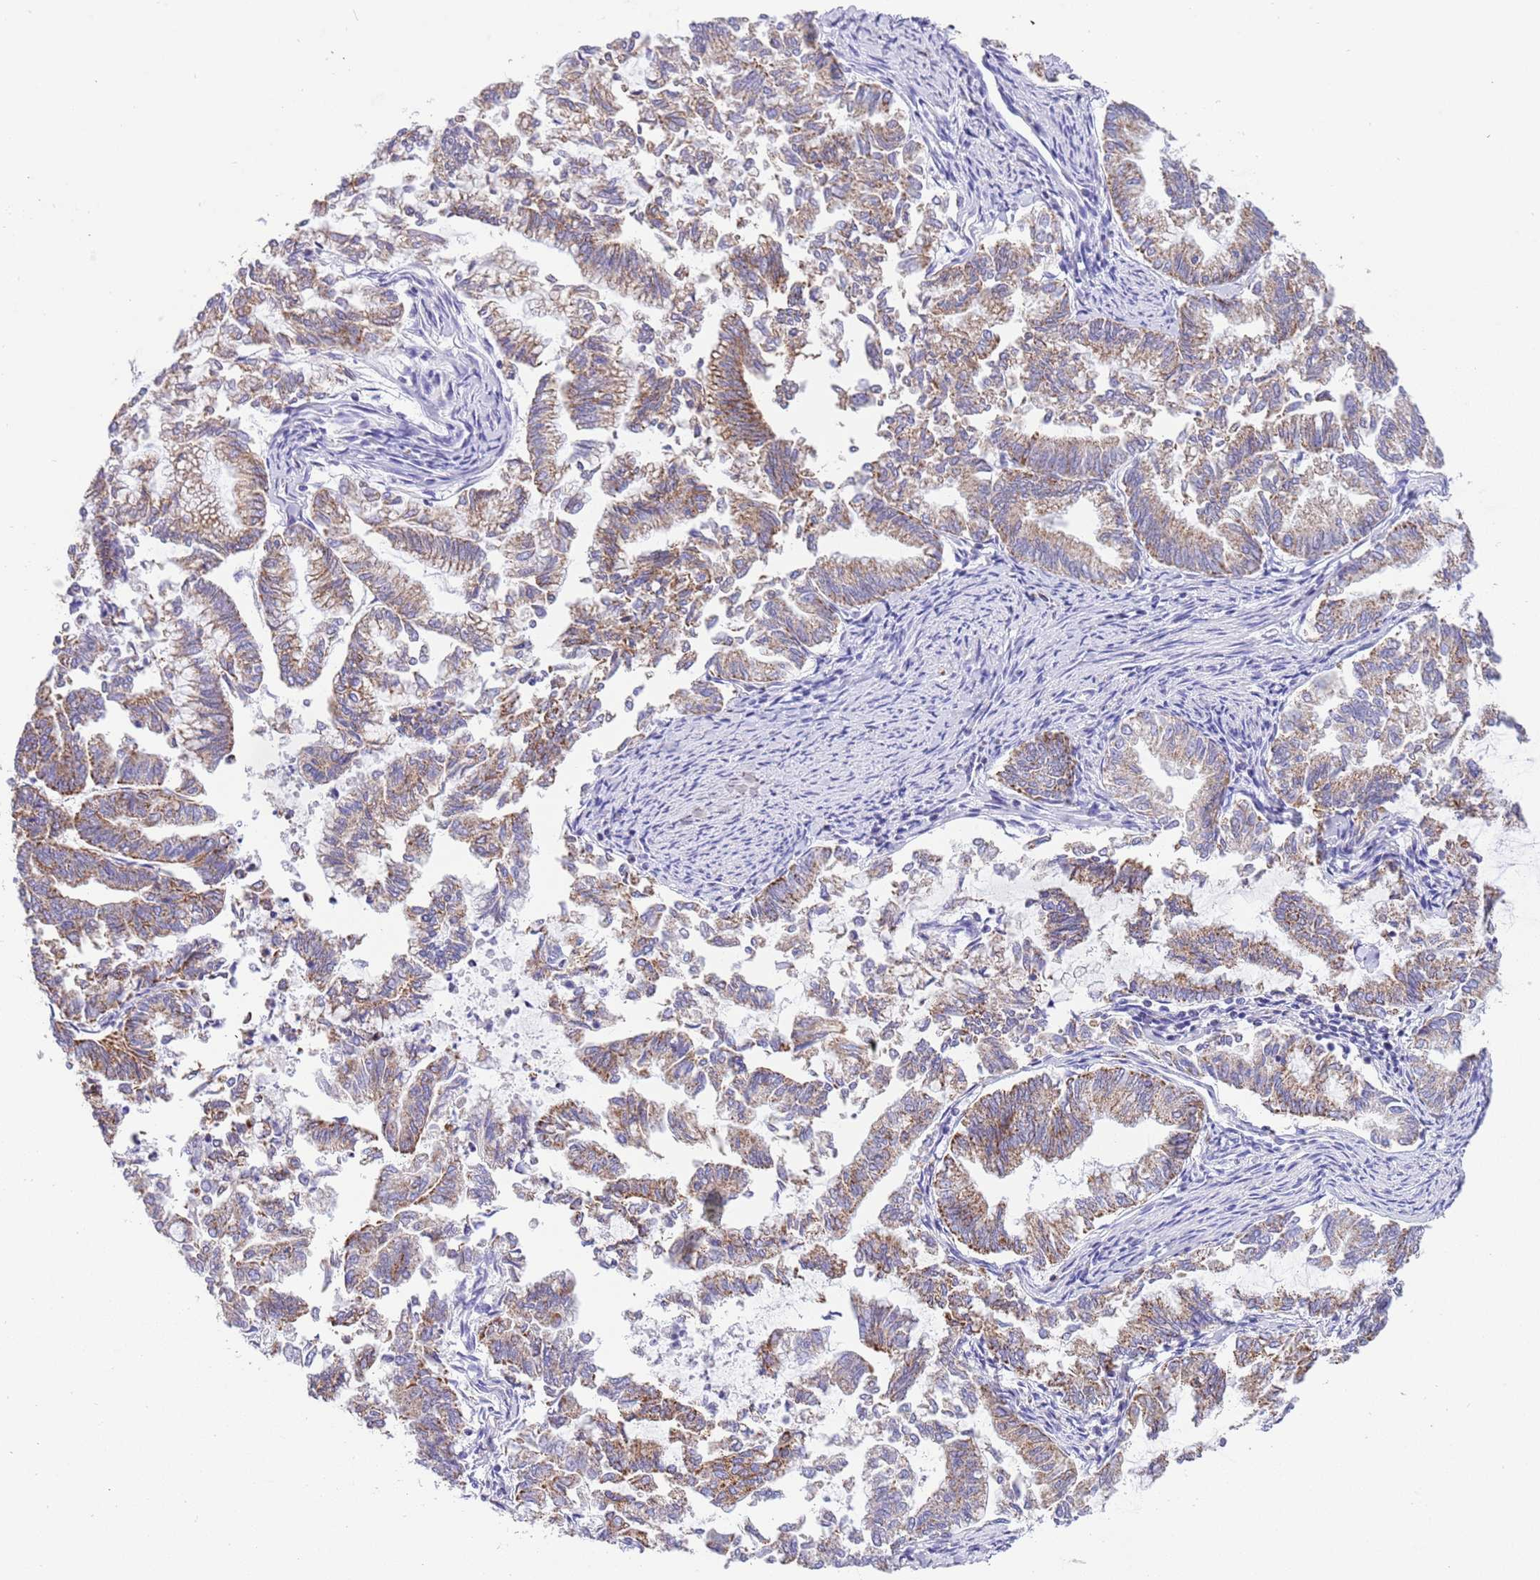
{"staining": {"intensity": "moderate", "quantity": ">75%", "location": "cytoplasmic/membranous"}, "tissue": "endometrial cancer", "cell_type": "Tumor cells", "image_type": "cancer", "snomed": [{"axis": "morphology", "description": "Adenocarcinoma, NOS"}, {"axis": "topography", "description": "Endometrium"}], "caption": "Endometrial cancer (adenocarcinoma) stained with immunohistochemistry (IHC) demonstrates moderate cytoplasmic/membranous staining in approximately >75% of tumor cells.", "gene": "SUCLG2", "patient": {"sex": "female", "age": 79}}